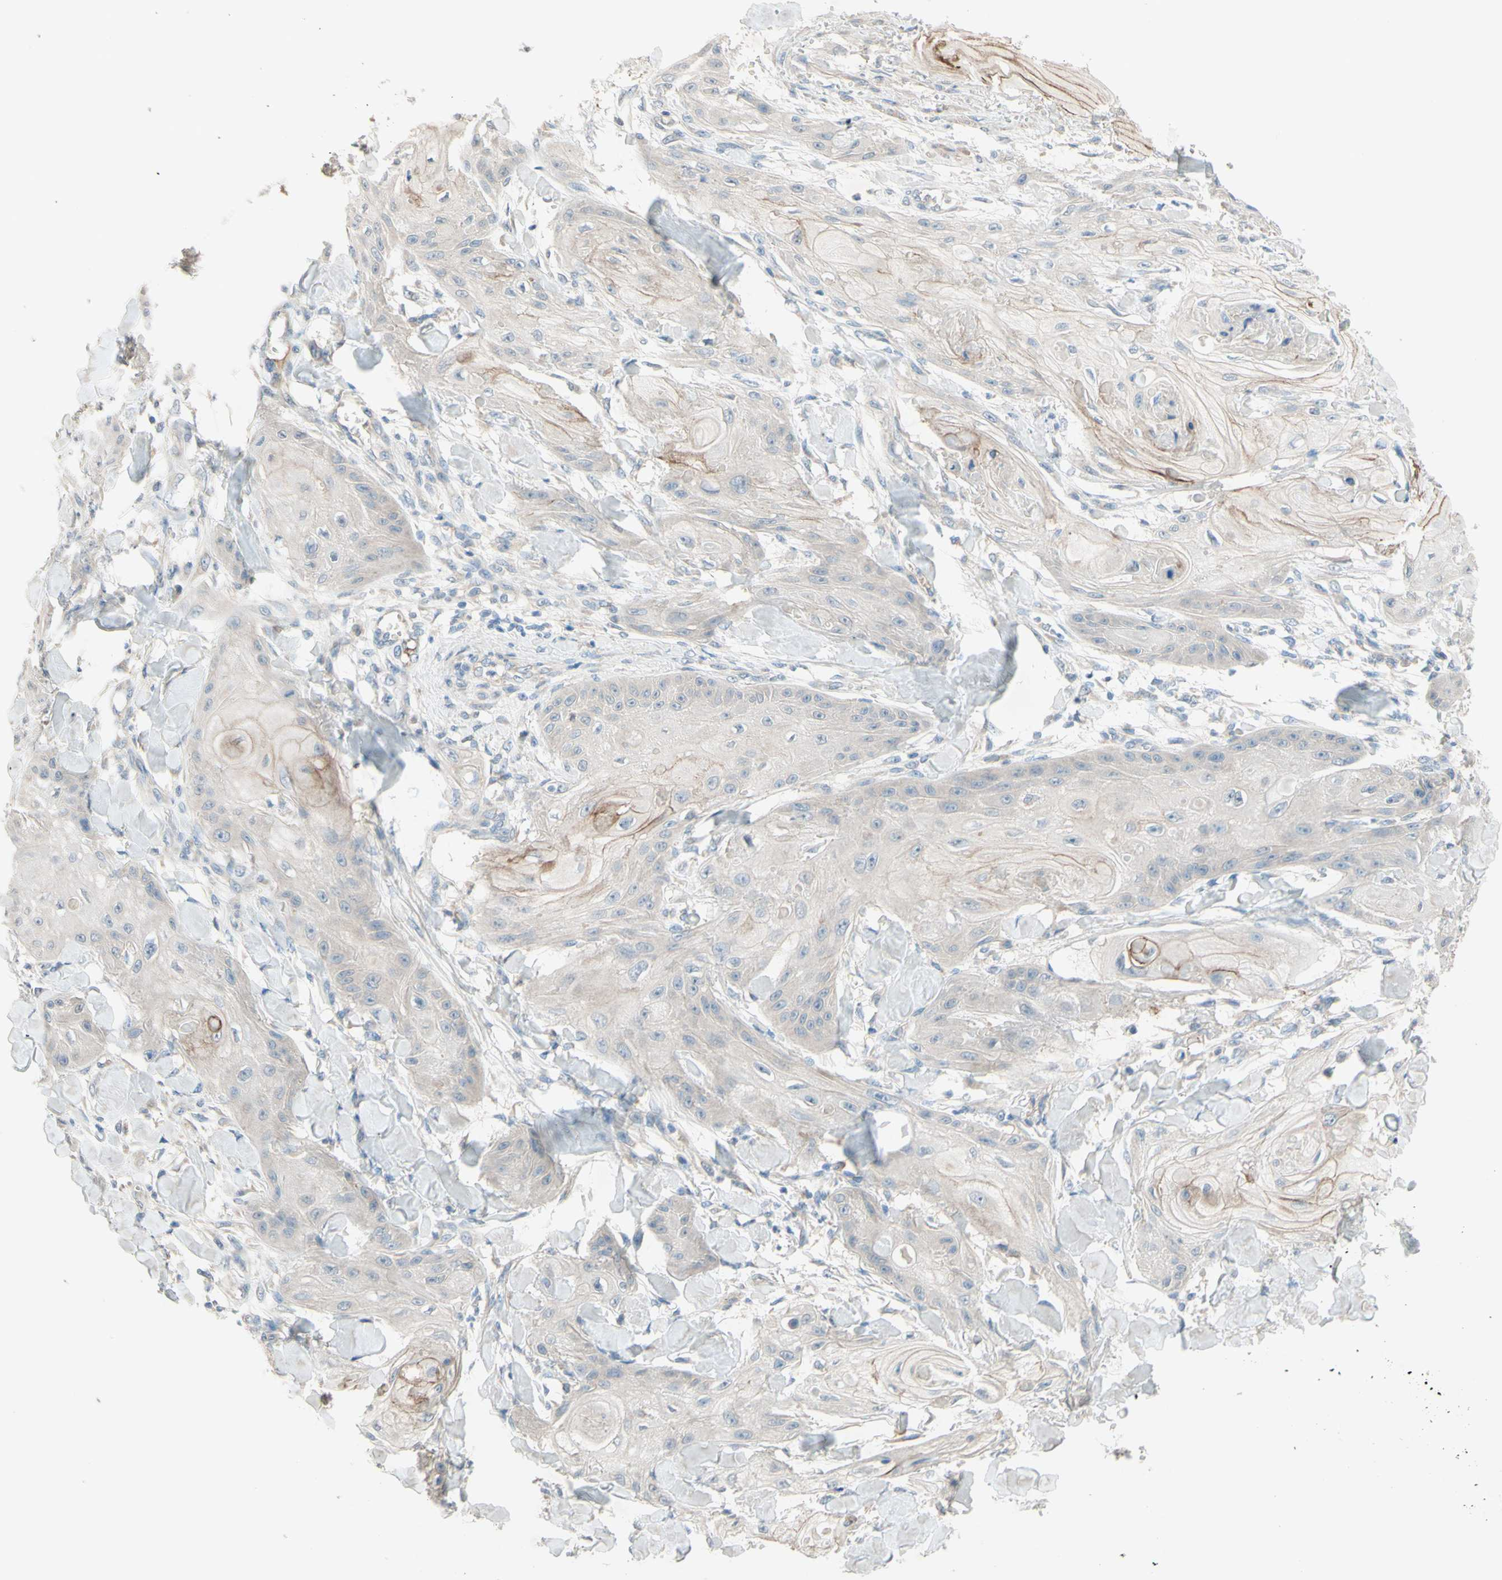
{"staining": {"intensity": "weak", "quantity": "<25%", "location": "cytoplasmic/membranous"}, "tissue": "skin cancer", "cell_type": "Tumor cells", "image_type": "cancer", "snomed": [{"axis": "morphology", "description": "Squamous cell carcinoma, NOS"}, {"axis": "topography", "description": "Skin"}], "caption": "This is an immunohistochemistry (IHC) photomicrograph of human squamous cell carcinoma (skin). There is no staining in tumor cells.", "gene": "IL2", "patient": {"sex": "male", "age": 74}}